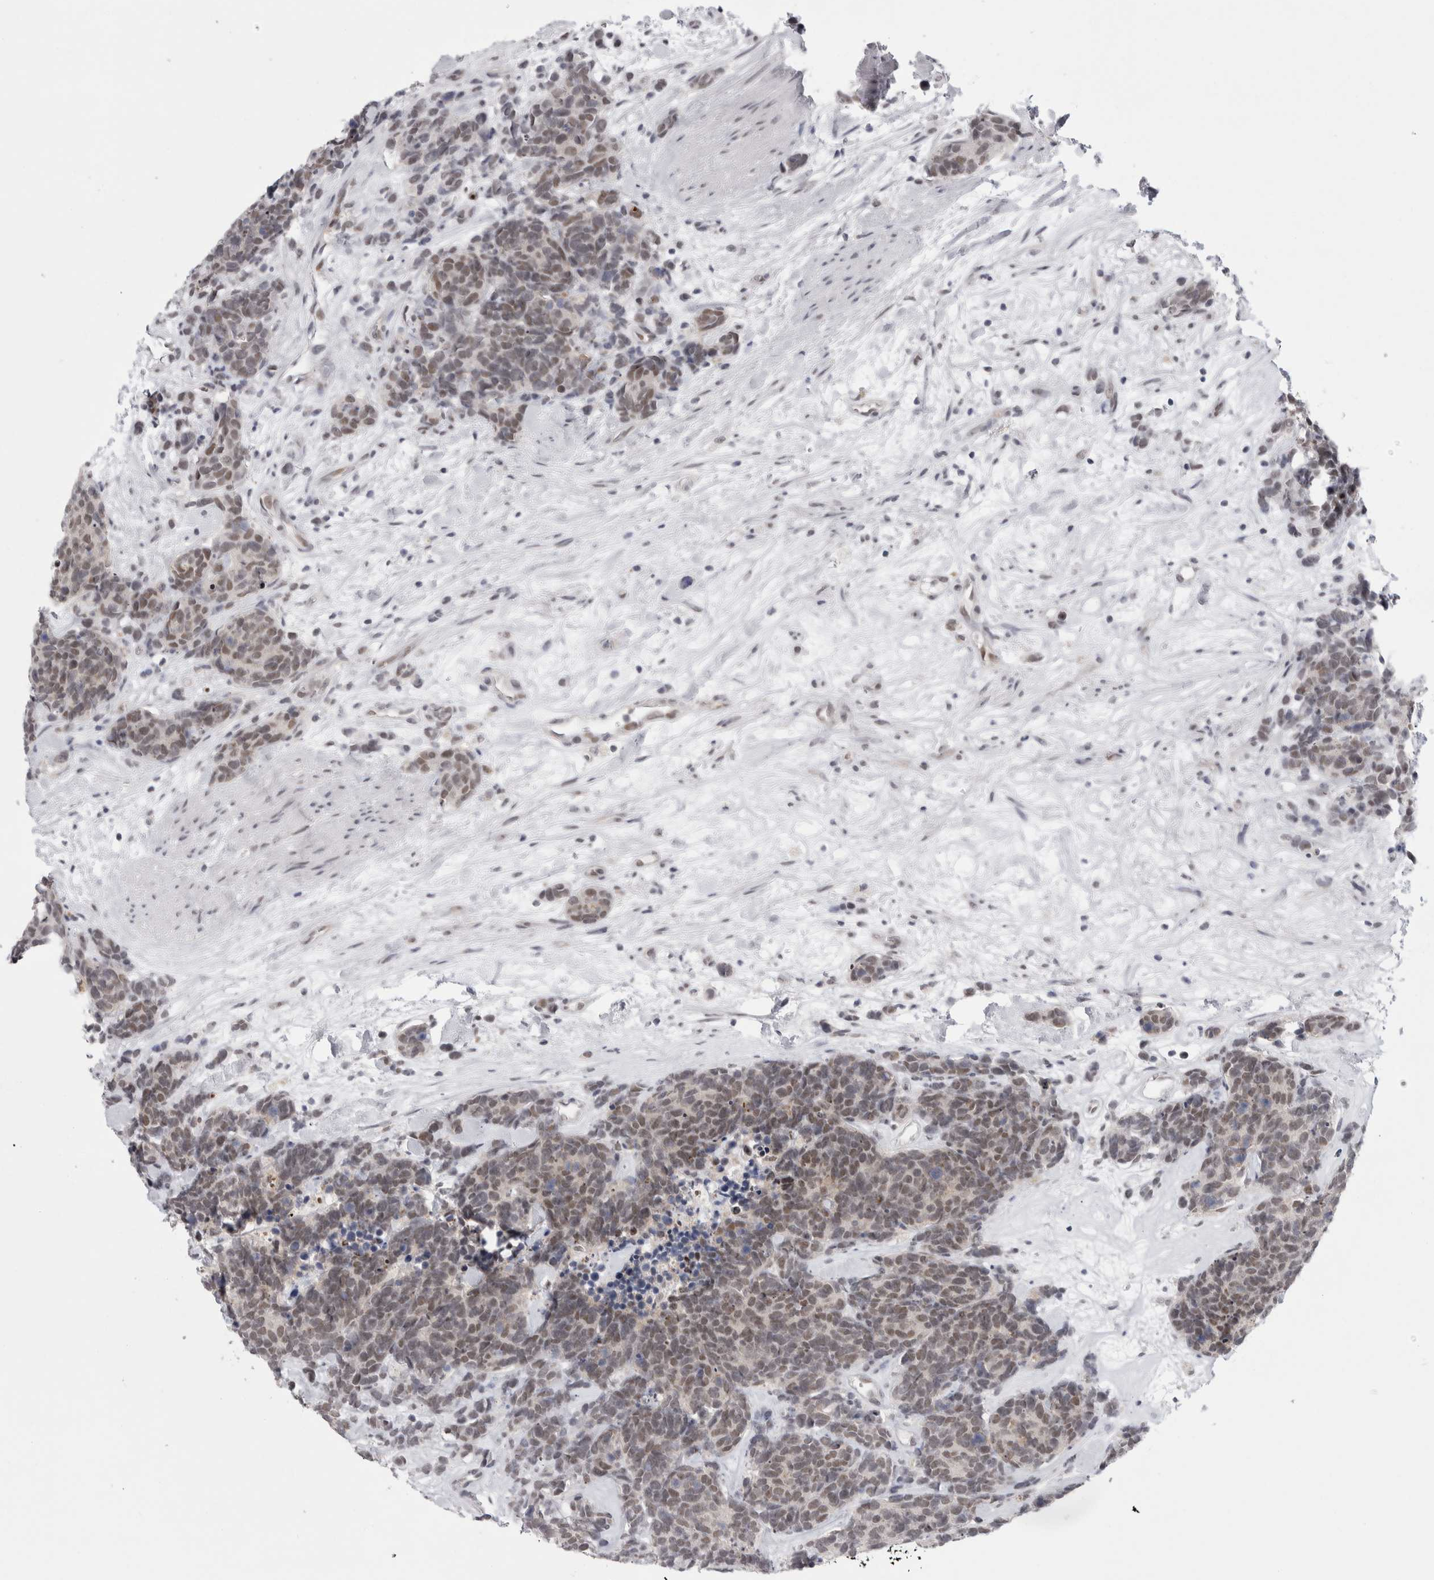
{"staining": {"intensity": "moderate", "quantity": ">75%", "location": "nuclear"}, "tissue": "carcinoid", "cell_type": "Tumor cells", "image_type": "cancer", "snomed": [{"axis": "morphology", "description": "Carcinoma, NOS"}, {"axis": "morphology", "description": "Carcinoid, malignant, NOS"}, {"axis": "topography", "description": "Urinary bladder"}], "caption": "IHC histopathology image of neoplastic tissue: human carcinoid (malignant) stained using immunohistochemistry reveals medium levels of moderate protein expression localized specifically in the nuclear of tumor cells, appearing as a nuclear brown color.", "gene": "PSMB2", "patient": {"sex": "male", "age": 57}}